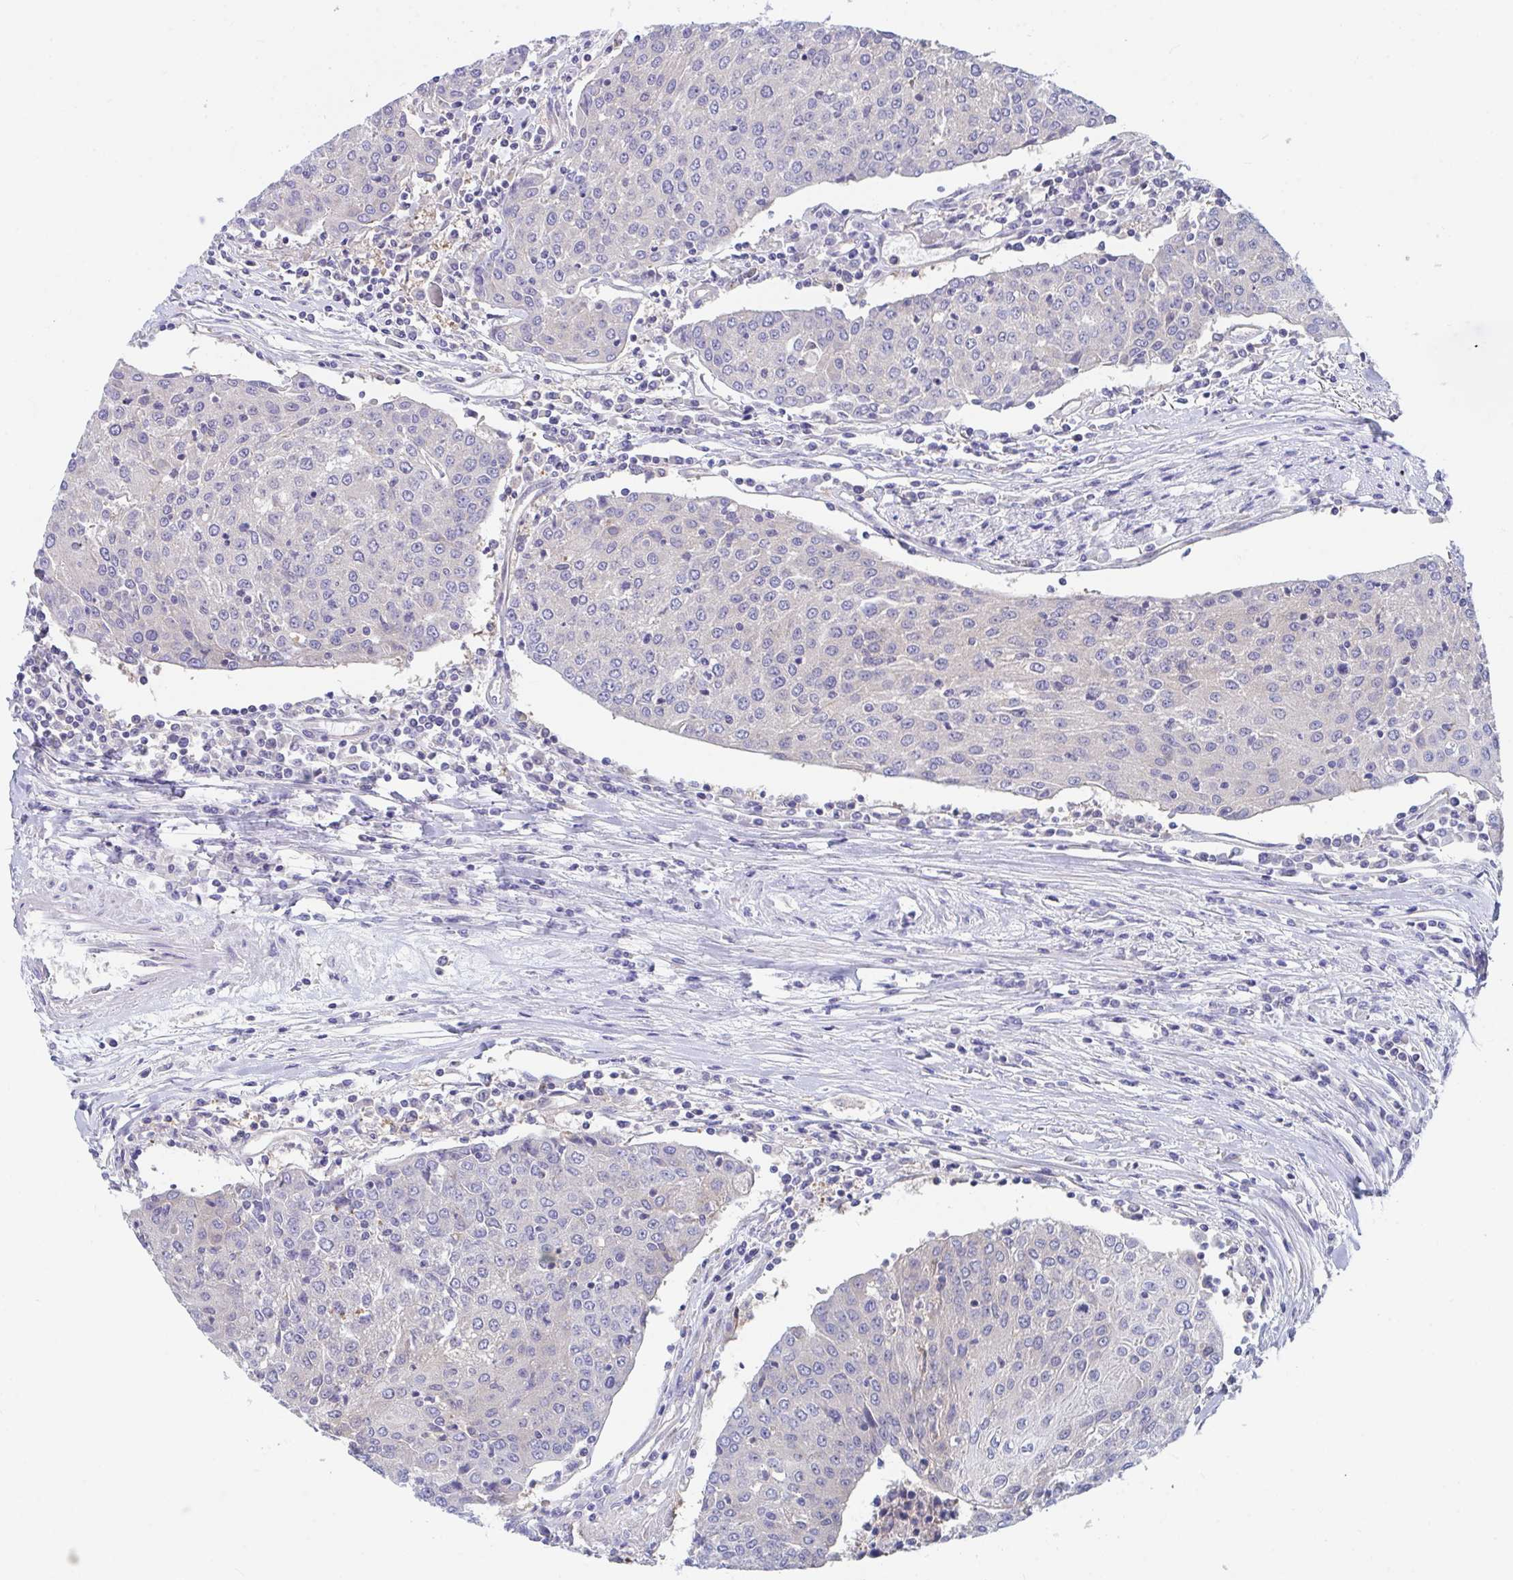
{"staining": {"intensity": "negative", "quantity": "none", "location": "none"}, "tissue": "urothelial cancer", "cell_type": "Tumor cells", "image_type": "cancer", "snomed": [{"axis": "morphology", "description": "Urothelial carcinoma, High grade"}, {"axis": "topography", "description": "Urinary bladder"}], "caption": "Immunohistochemical staining of high-grade urothelial carcinoma displays no significant expression in tumor cells.", "gene": "P2RX3", "patient": {"sex": "female", "age": 85}}